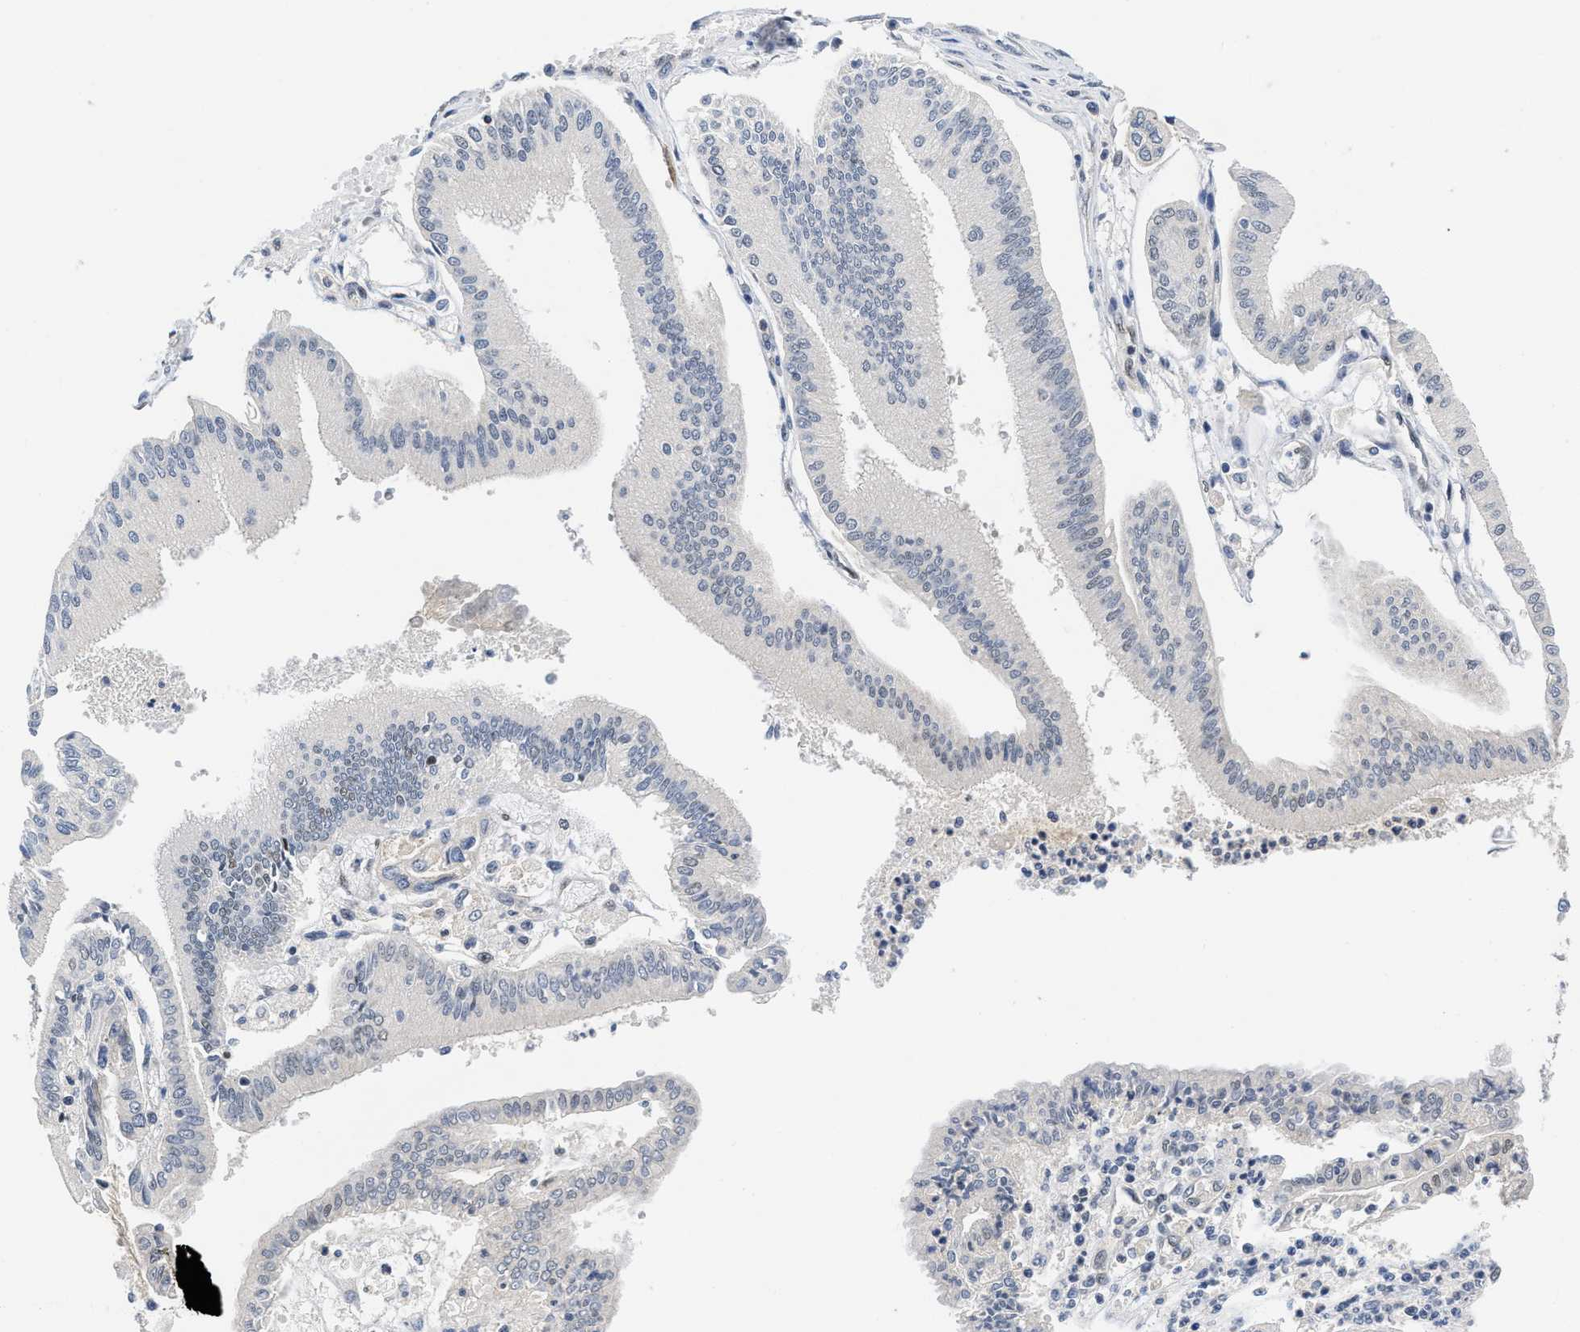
{"staining": {"intensity": "negative", "quantity": "none", "location": "none"}, "tissue": "pancreatic cancer", "cell_type": "Tumor cells", "image_type": "cancer", "snomed": [{"axis": "morphology", "description": "Adenocarcinoma, NOS"}, {"axis": "topography", "description": "Pancreas"}], "caption": "Pancreatic cancer was stained to show a protein in brown. There is no significant staining in tumor cells. (DAB (3,3'-diaminobenzidine) immunohistochemistry with hematoxylin counter stain).", "gene": "HIF1A", "patient": {"sex": "male", "age": 56}}